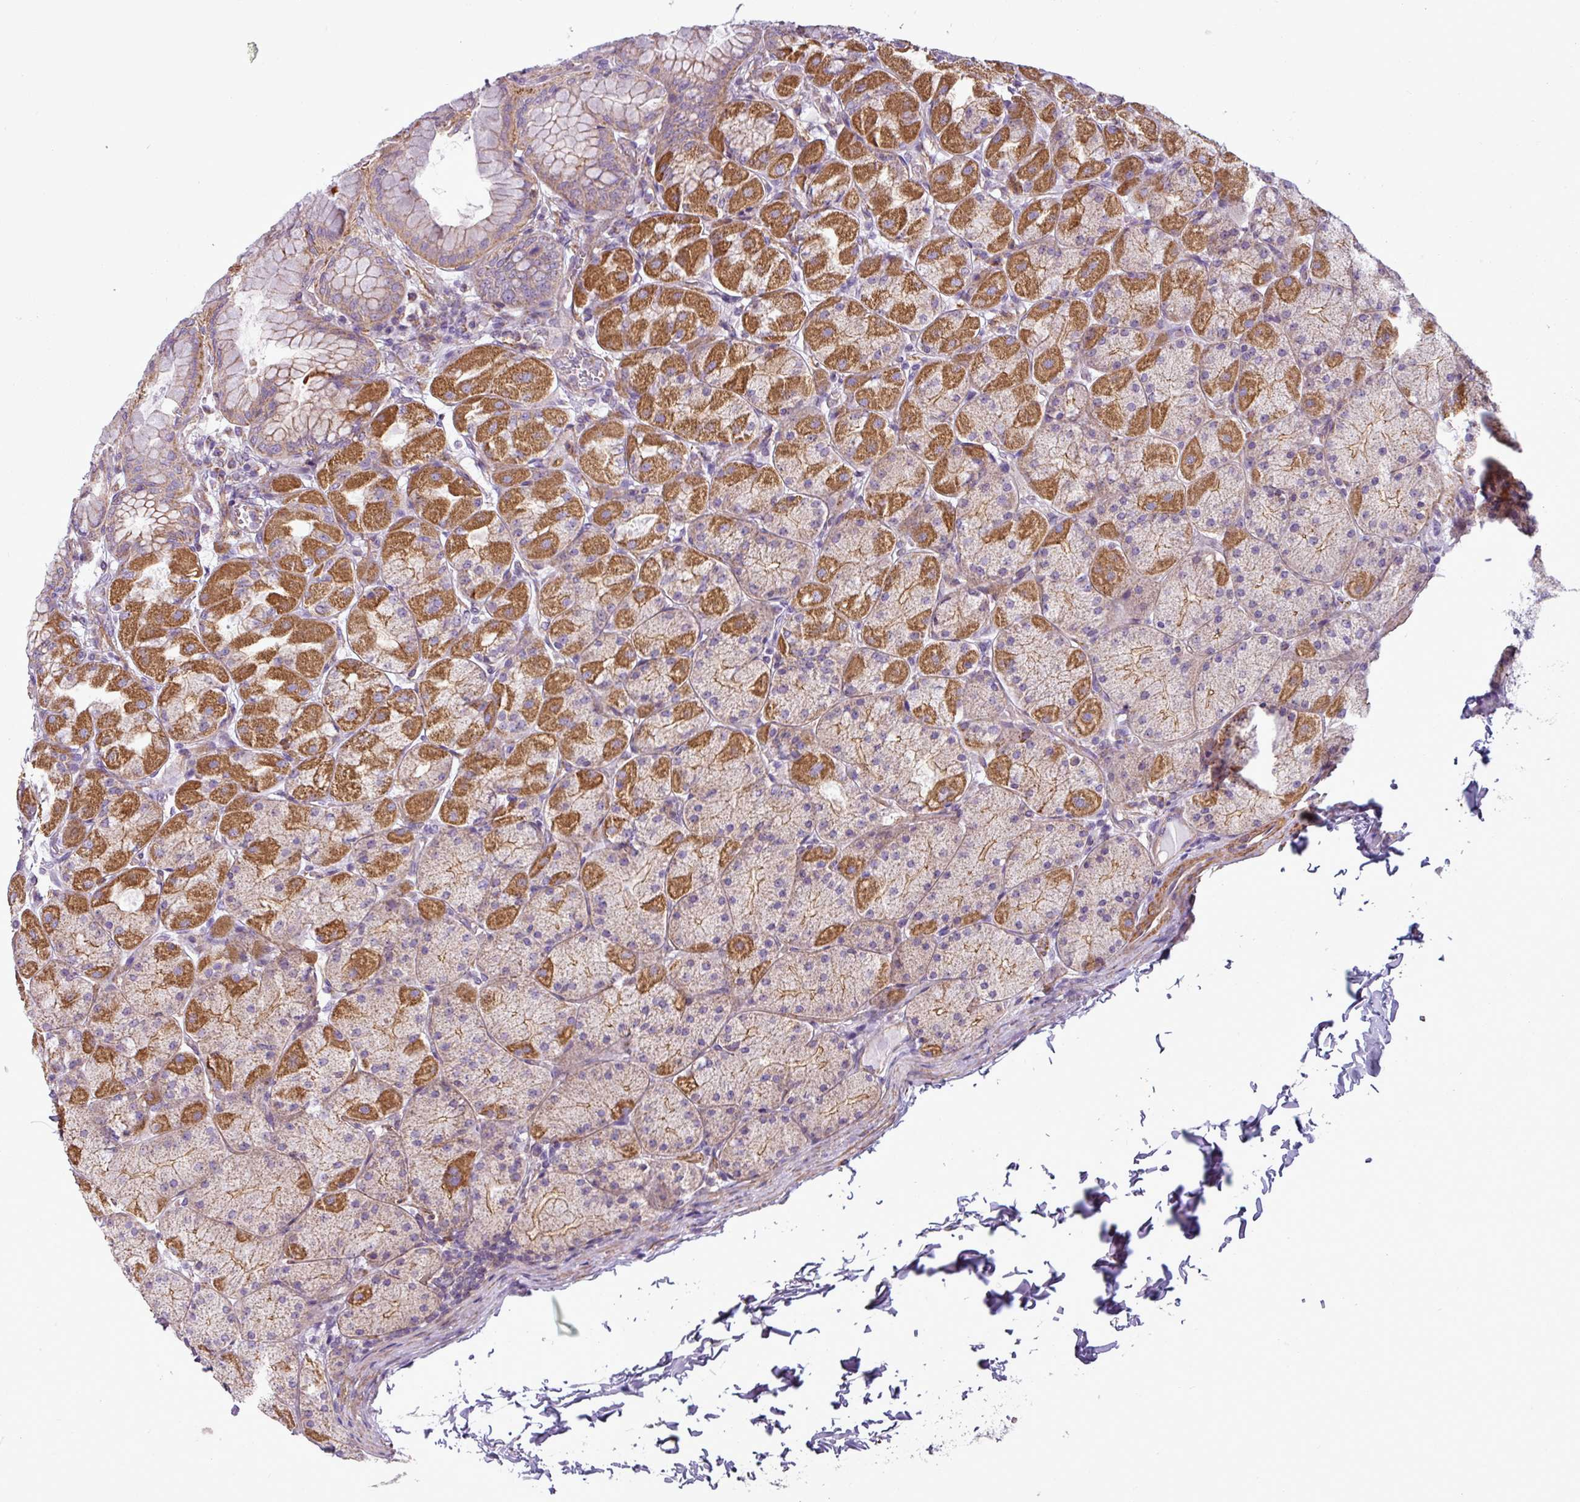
{"staining": {"intensity": "strong", "quantity": "25%-75%", "location": "cytoplasmic/membranous"}, "tissue": "stomach", "cell_type": "Glandular cells", "image_type": "normal", "snomed": [{"axis": "morphology", "description": "Normal tissue, NOS"}, {"axis": "topography", "description": "Stomach, upper"}], "caption": "This micrograph exhibits IHC staining of unremarkable stomach, with high strong cytoplasmic/membranous staining in about 25%-75% of glandular cells.", "gene": "BTN2A2", "patient": {"sex": "female", "age": 56}}